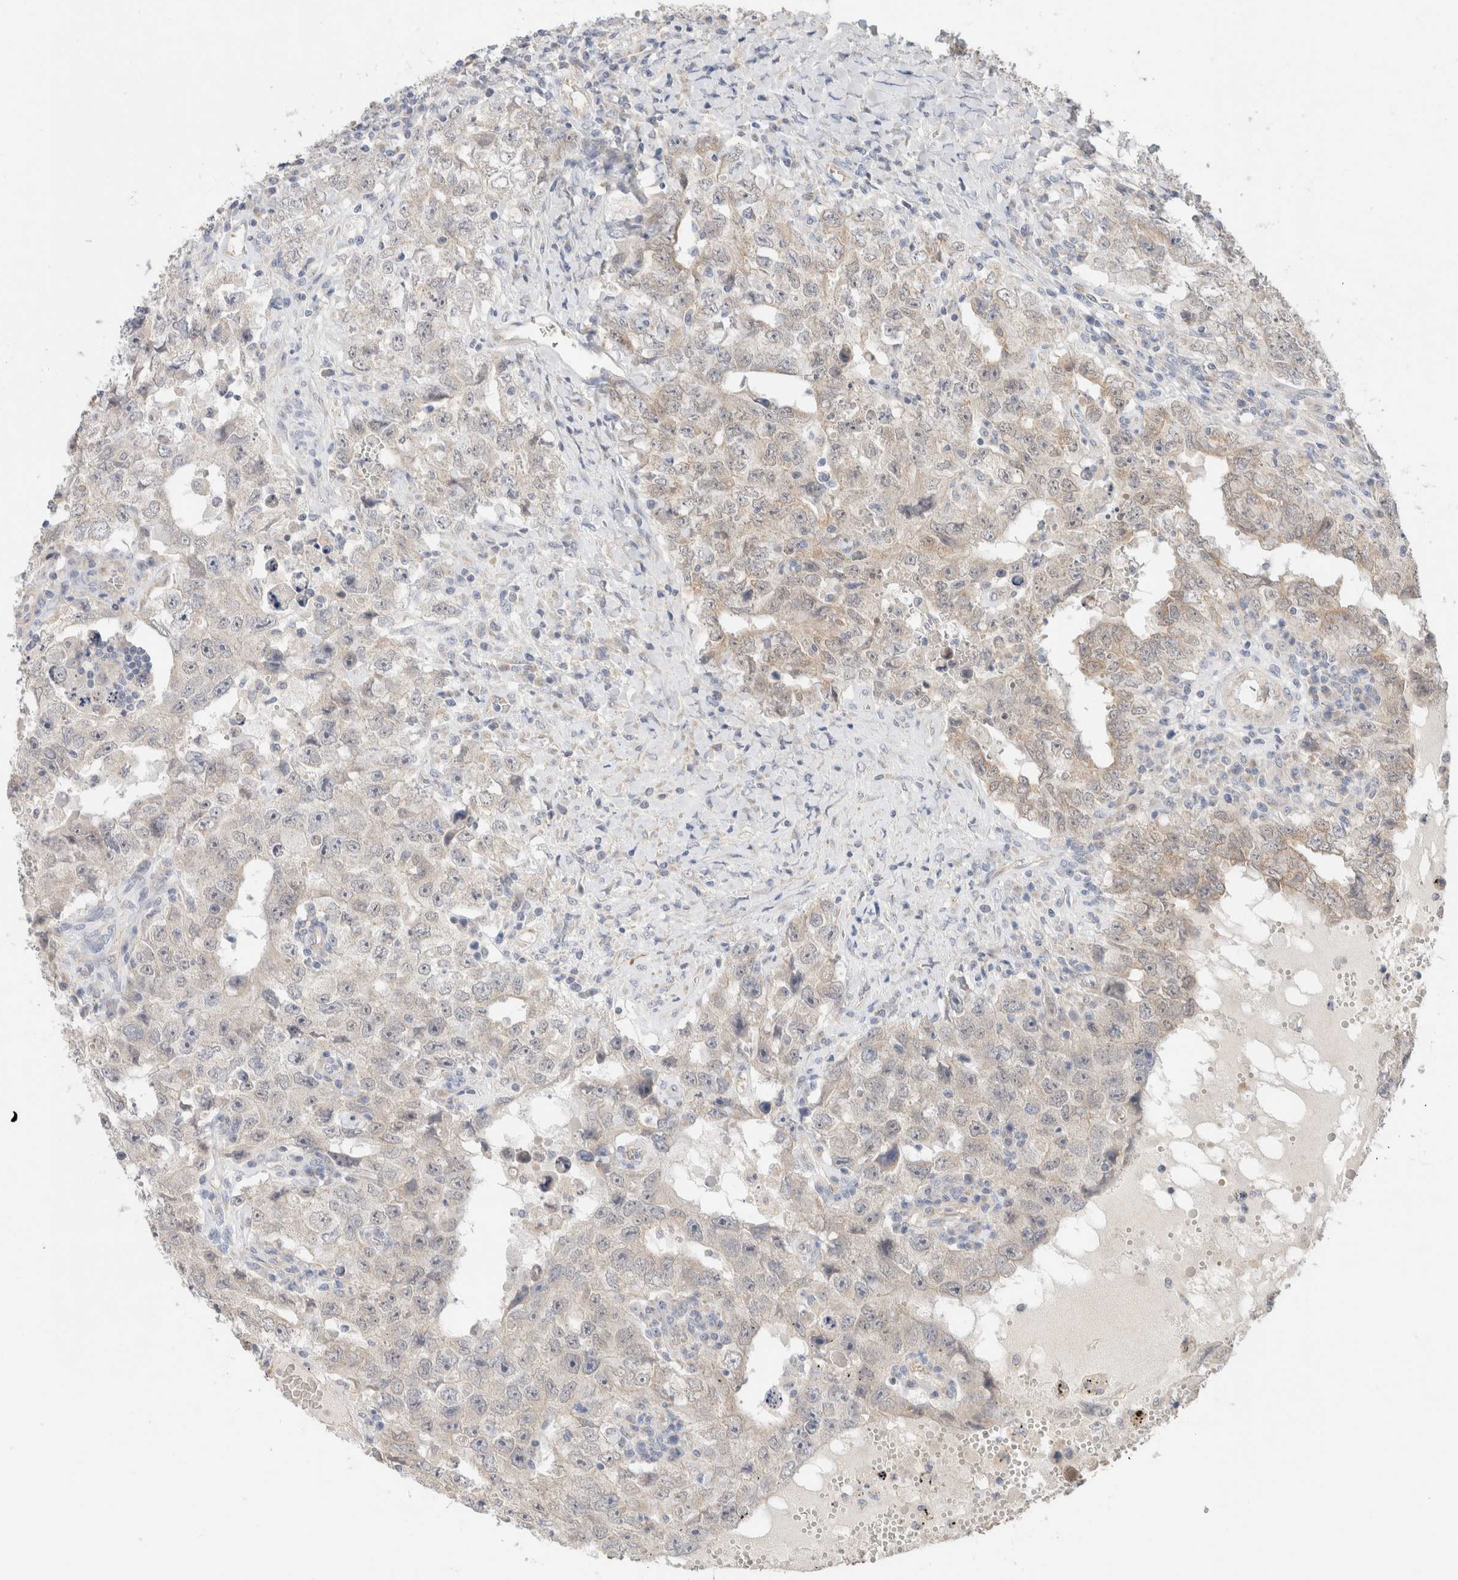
{"staining": {"intensity": "weak", "quantity": "<25%", "location": "cytoplasmic/membranous"}, "tissue": "testis cancer", "cell_type": "Tumor cells", "image_type": "cancer", "snomed": [{"axis": "morphology", "description": "Carcinoma, Embryonal, NOS"}, {"axis": "topography", "description": "Testis"}], "caption": "This is an immunohistochemistry photomicrograph of testis cancer (embryonal carcinoma). There is no staining in tumor cells.", "gene": "CA13", "patient": {"sex": "male", "age": 26}}